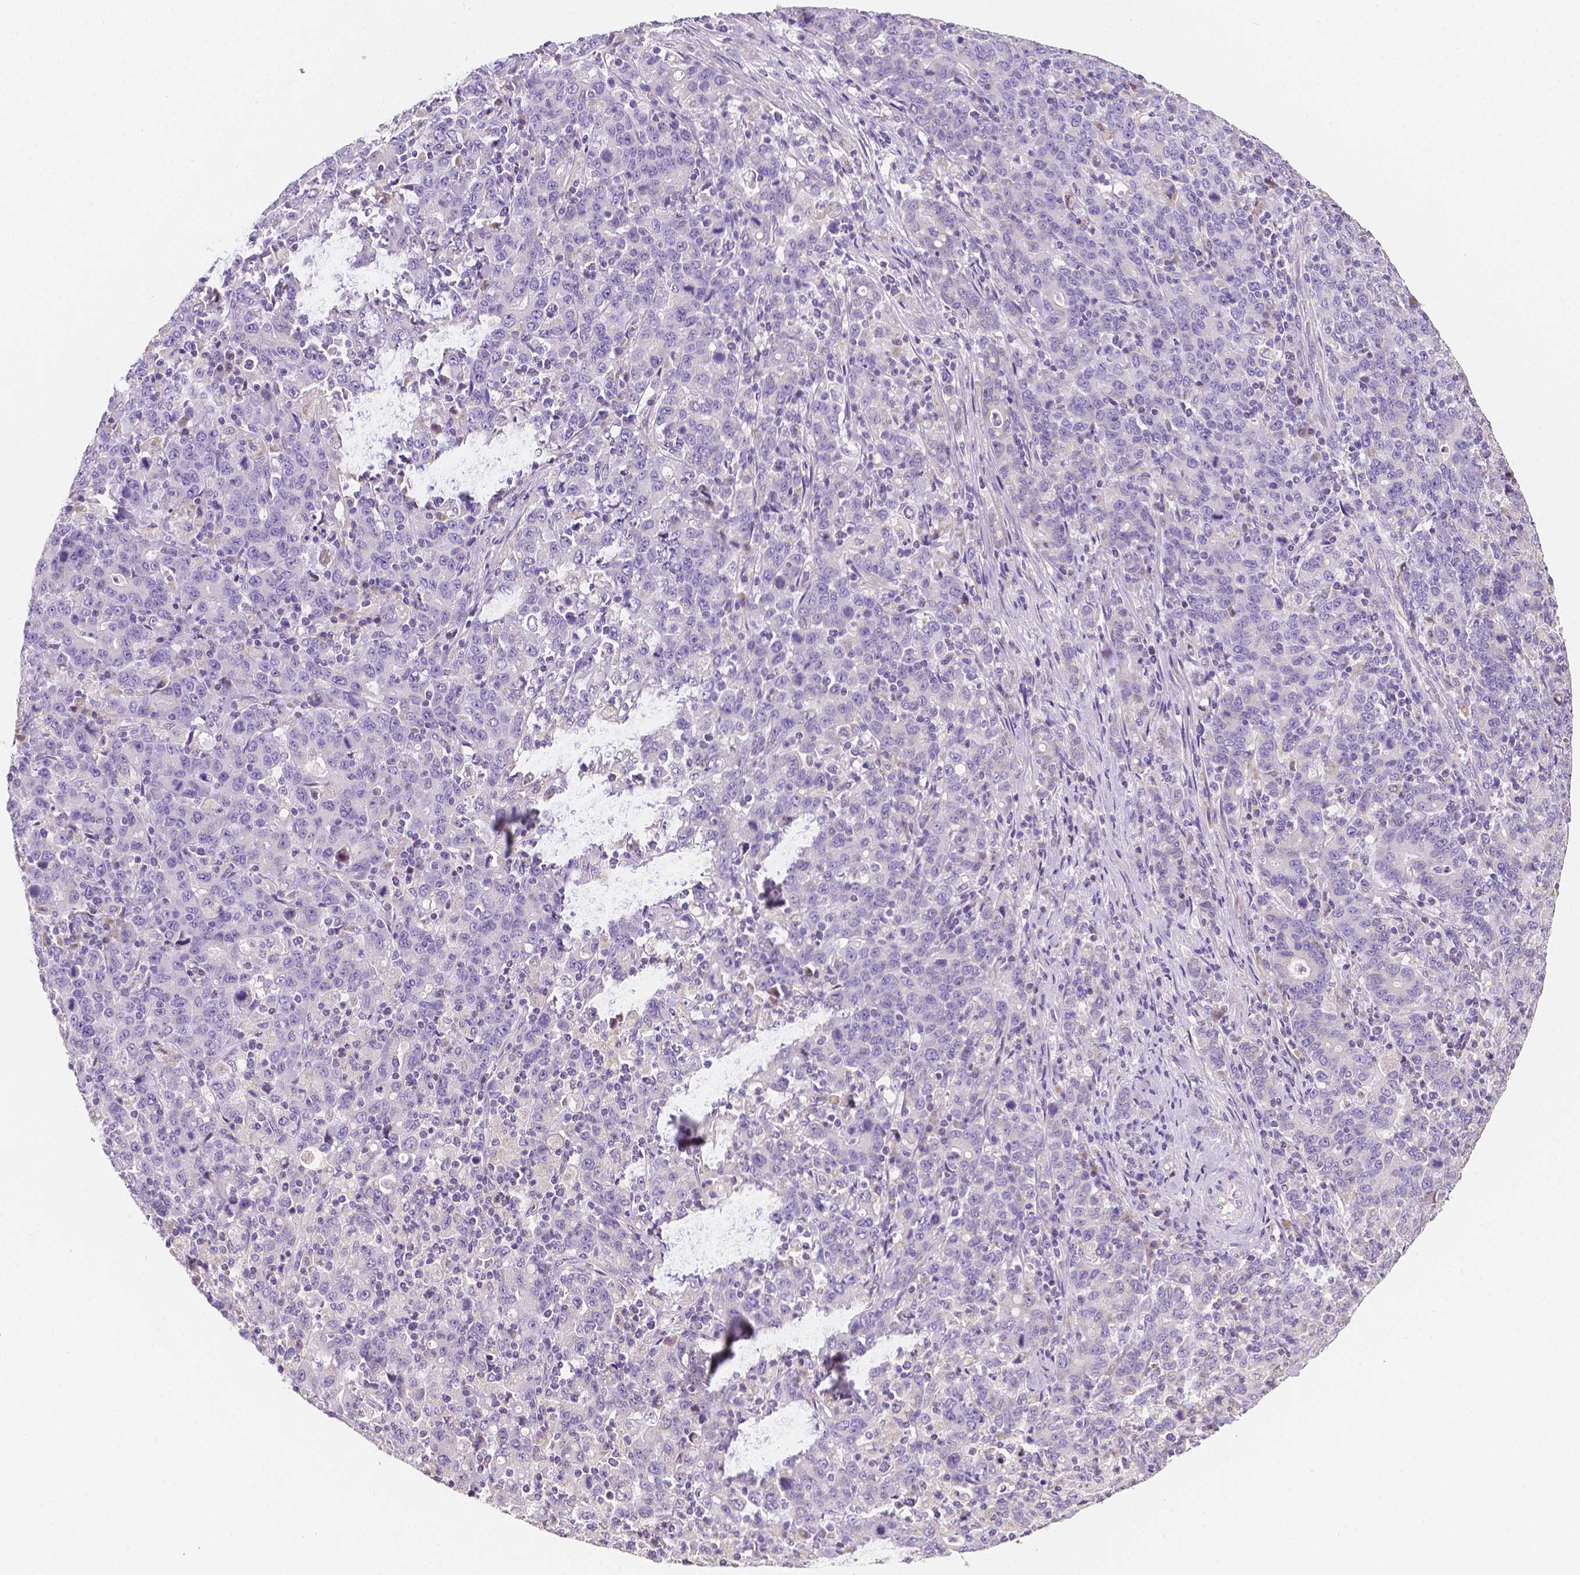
{"staining": {"intensity": "negative", "quantity": "none", "location": "none"}, "tissue": "stomach cancer", "cell_type": "Tumor cells", "image_type": "cancer", "snomed": [{"axis": "morphology", "description": "Adenocarcinoma, NOS"}, {"axis": "topography", "description": "Stomach, upper"}], "caption": "This is an immunohistochemistry (IHC) image of adenocarcinoma (stomach). There is no expression in tumor cells.", "gene": "TMEM130", "patient": {"sex": "male", "age": 69}}